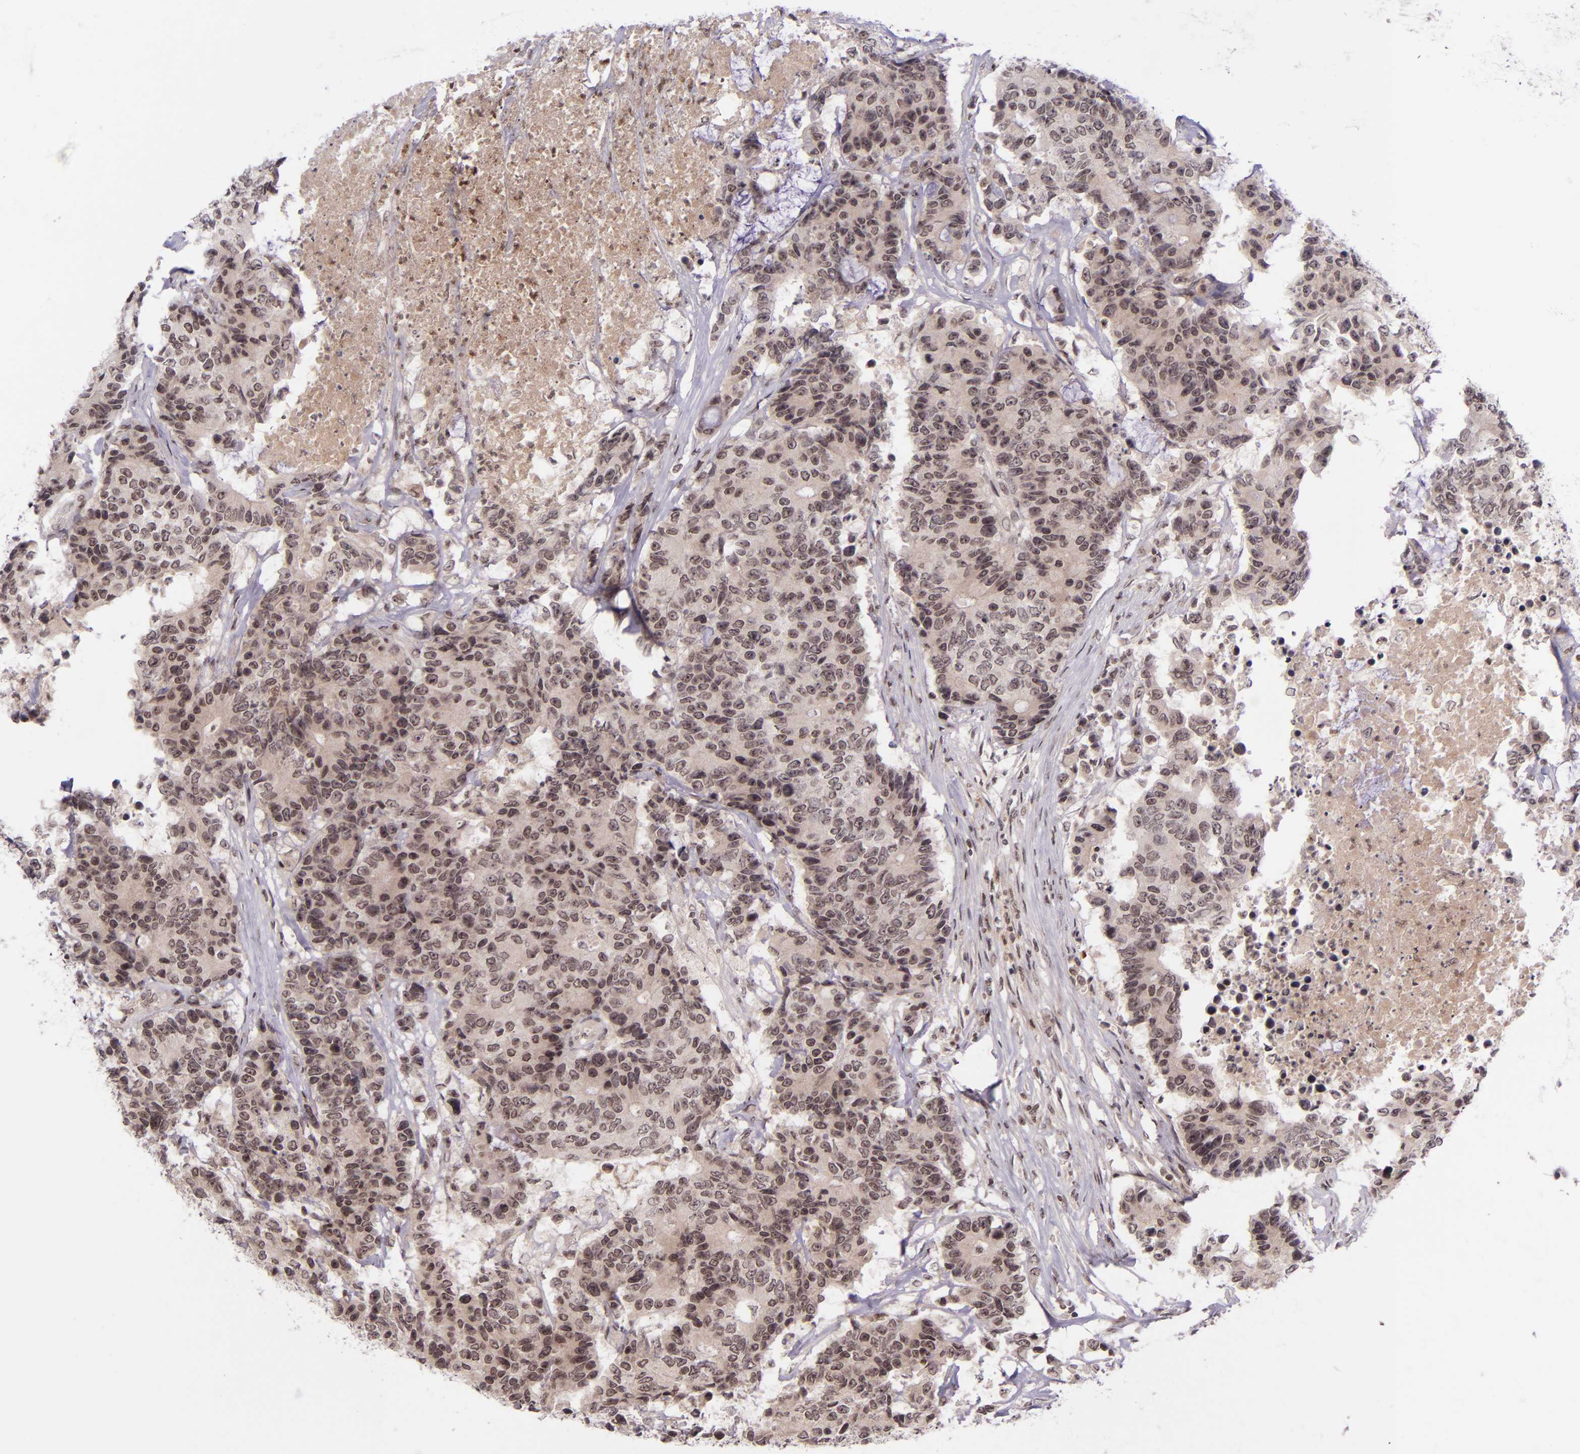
{"staining": {"intensity": "moderate", "quantity": ">75%", "location": "cytoplasmic/membranous"}, "tissue": "colorectal cancer", "cell_type": "Tumor cells", "image_type": "cancer", "snomed": [{"axis": "morphology", "description": "Adenocarcinoma, NOS"}, {"axis": "topography", "description": "Colon"}], "caption": "Moderate cytoplasmic/membranous positivity is identified in about >75% of tumor cells in colorectal cancer (adenocarcinoma).", "gene": "SELL", "patient": {"sex": "female", "age": 86}}